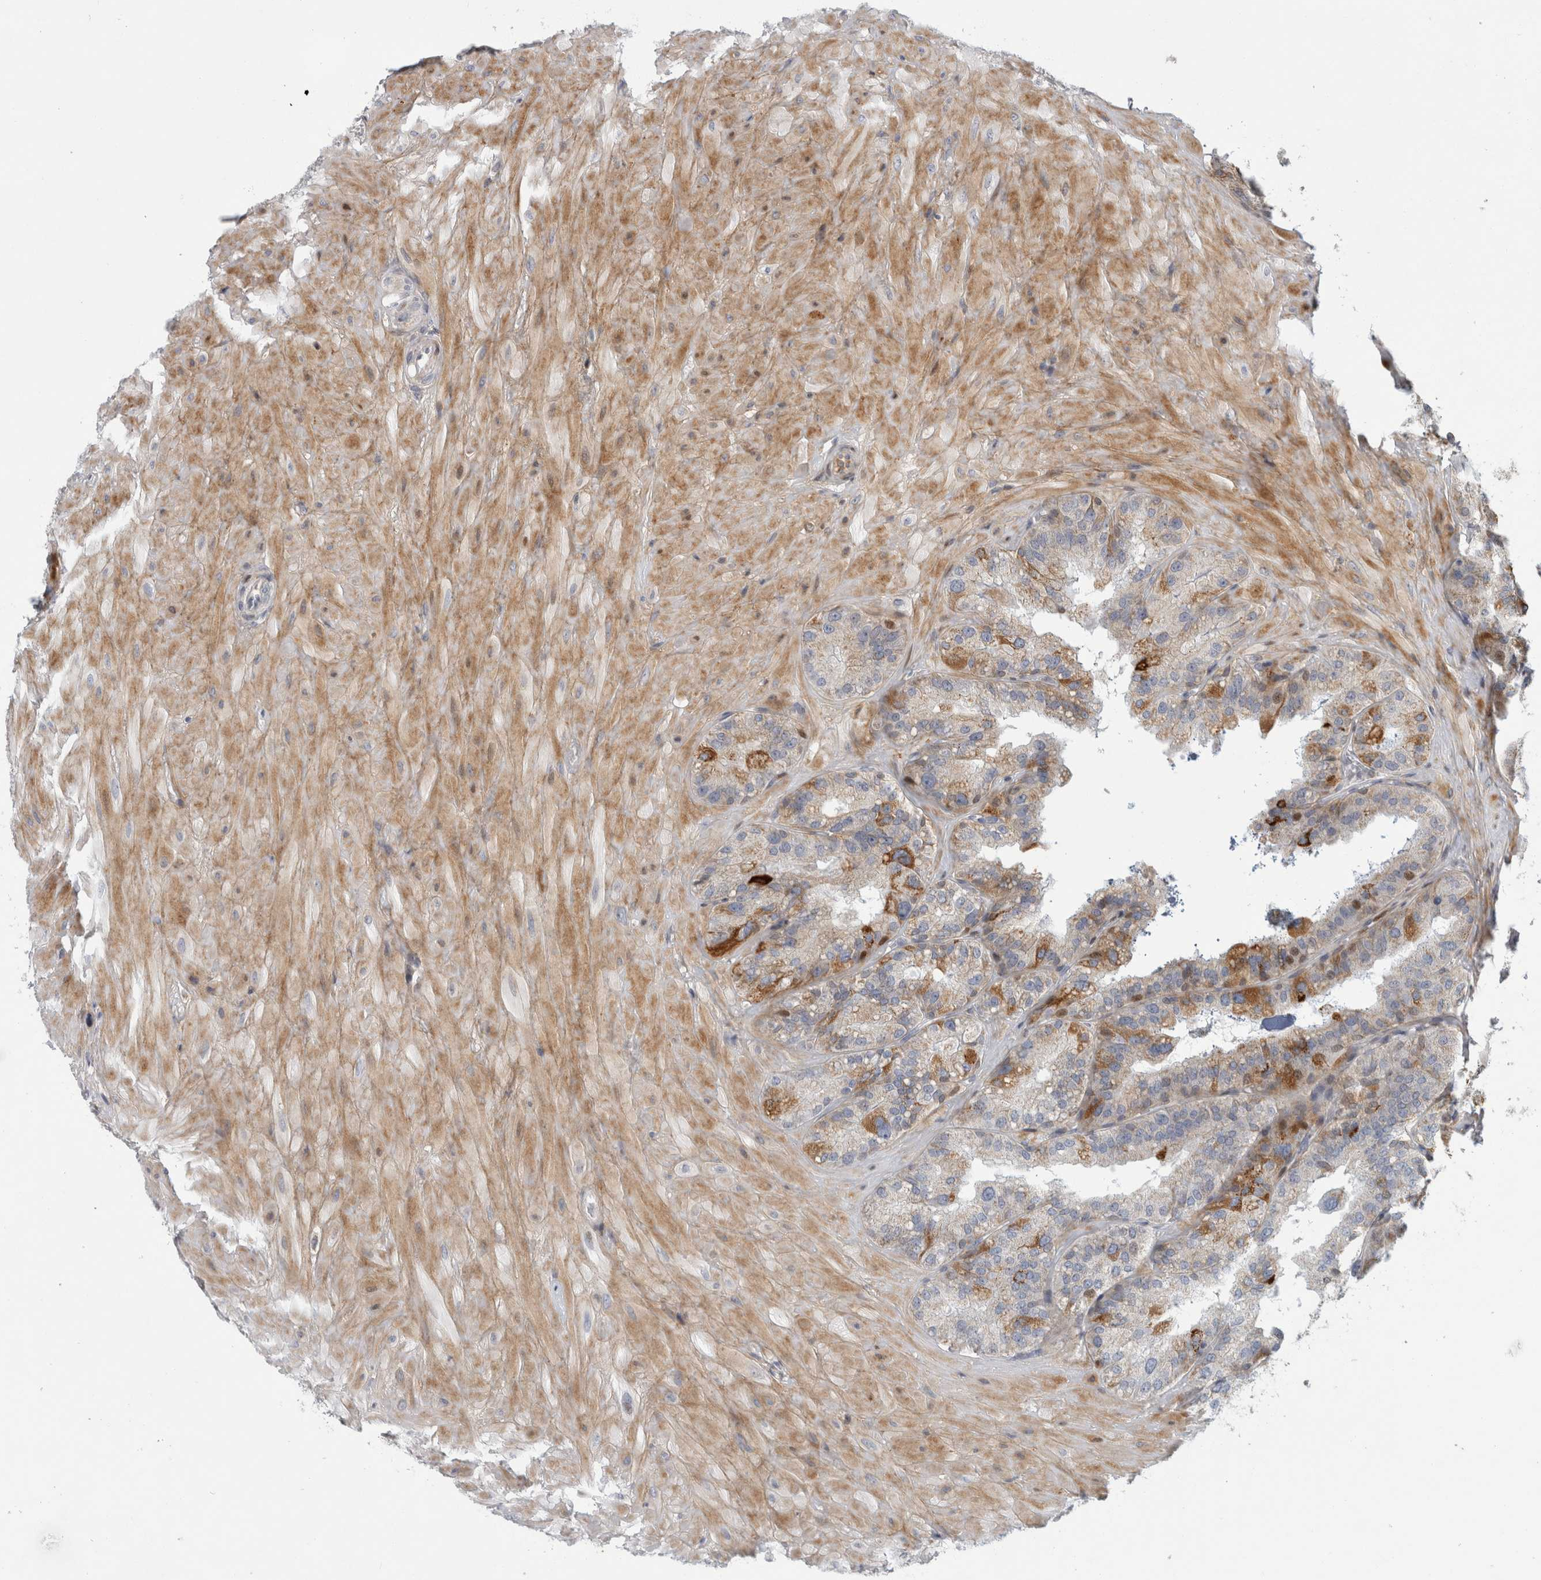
{"staining": {"intensity": "strong", "quantity": "<25%", "location": "cytoplasmic/membranous"}, "tissue": "seminal vesicle", "cell_type": "Glandular cells", "image_type": "normal", "snomed": [{"axis": "morphology", "description": "Normal tissue, NOS"}, {"axis": "topography", "description": "Prostate"}, {"axis": "topography", "description": "Seminal veicle"}], "caption": "A brown stain highlights strong cytoplasmic/membranous positivity of a protein in glandular cells of unremarkable seminal vesicle. (DAB IHC with brightfield microscopy, high magnification).", "gene": "RBM48", "patient": {"sex": "male", "age": 51}}